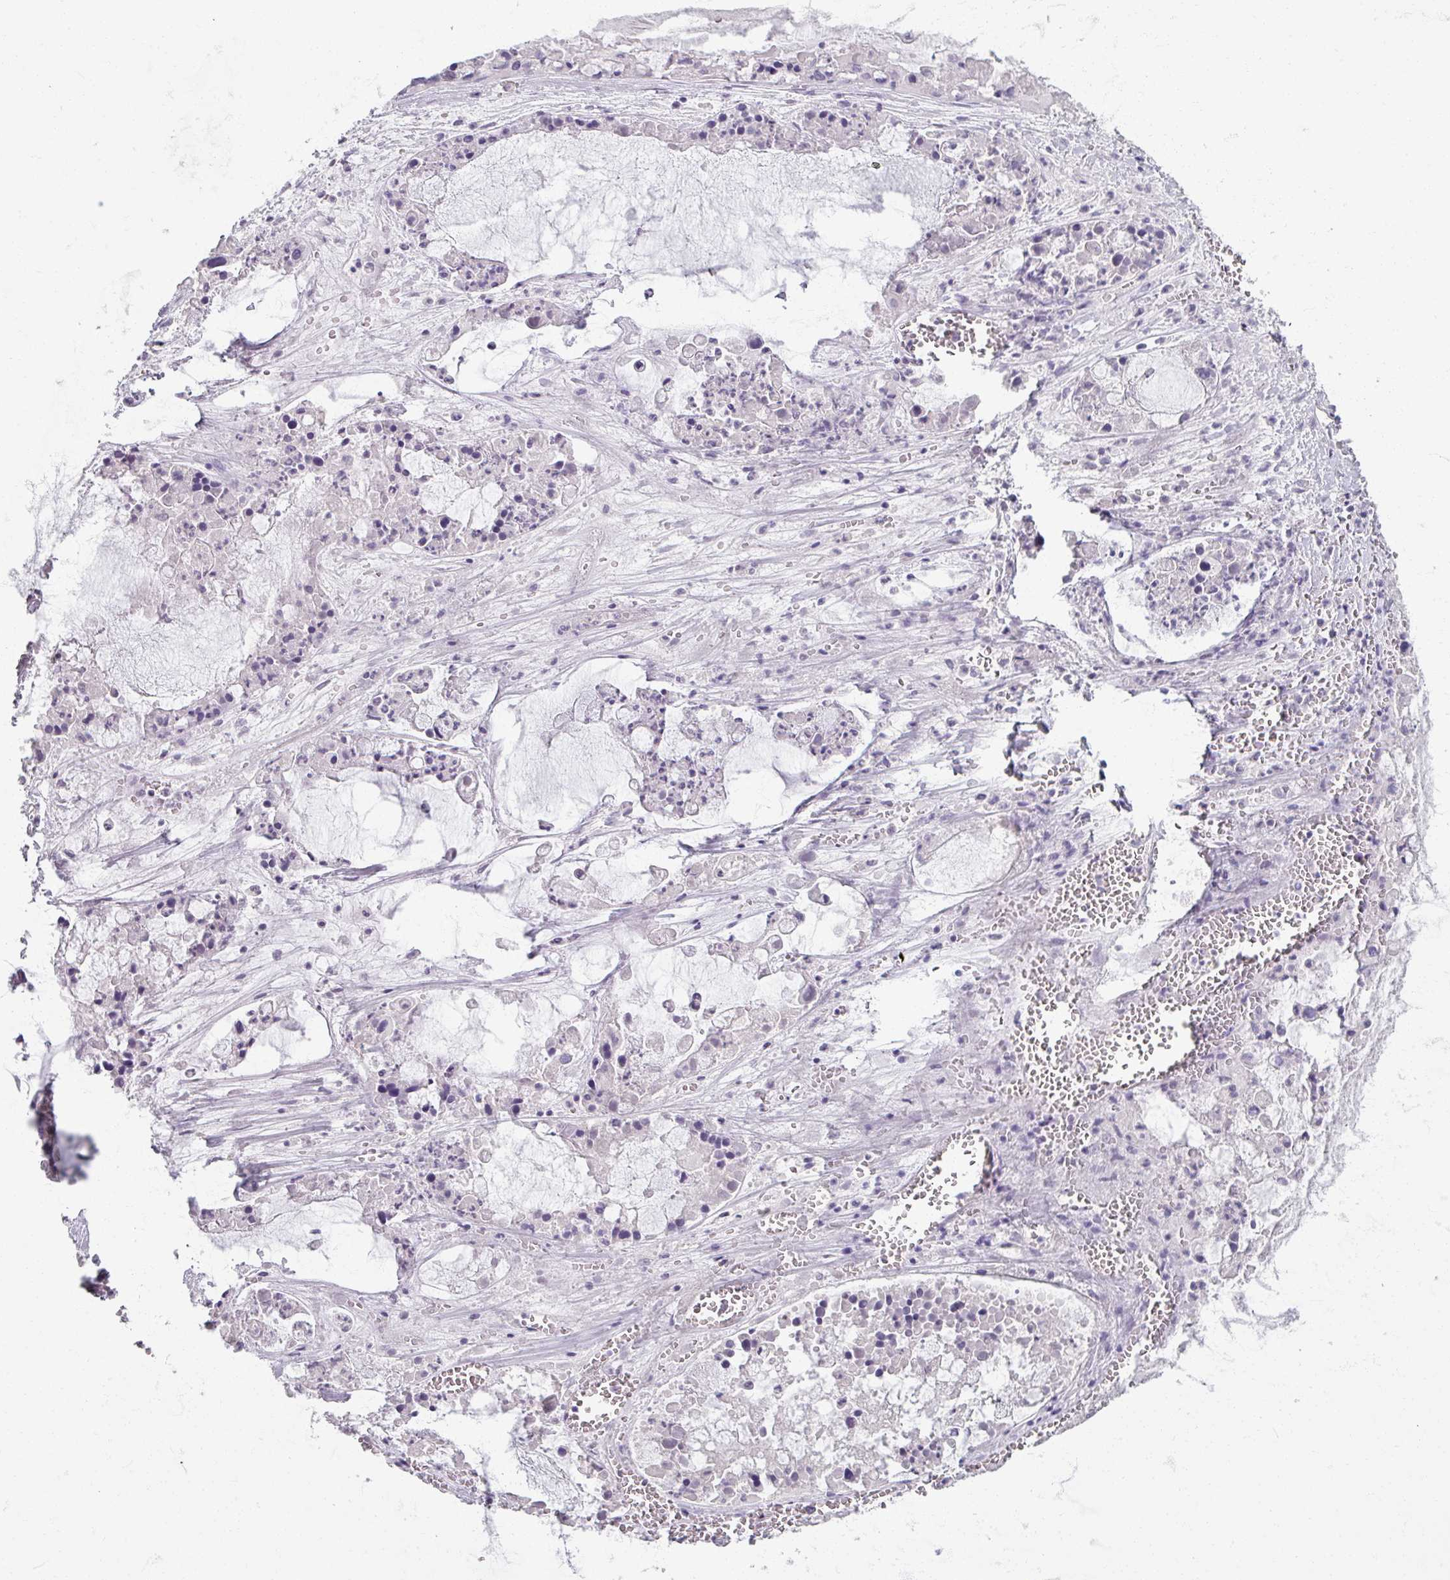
{"staining": {"intensity": "negative", "quantity": "none", "location": "none"}, "tissue": "ovarian cancer", "cell_type": "Tumor cells", "image_type": "cancer", "snomed": [{"axis": "morphology", "description": "Cystadenocarcinoma, mucinous, NOS"}, {"axis": "topography", "description": "Ovary"}], "caption": "An IHC histopathology image of ovarian cancer (mucinous cystadenocarcinoma) is shown. There is no staining in tumor cells of ovarian cancer (mucinous cystadenocarcinoma).", "gene": "SOX11", "patient": {"sex": "female", "age": 63}}